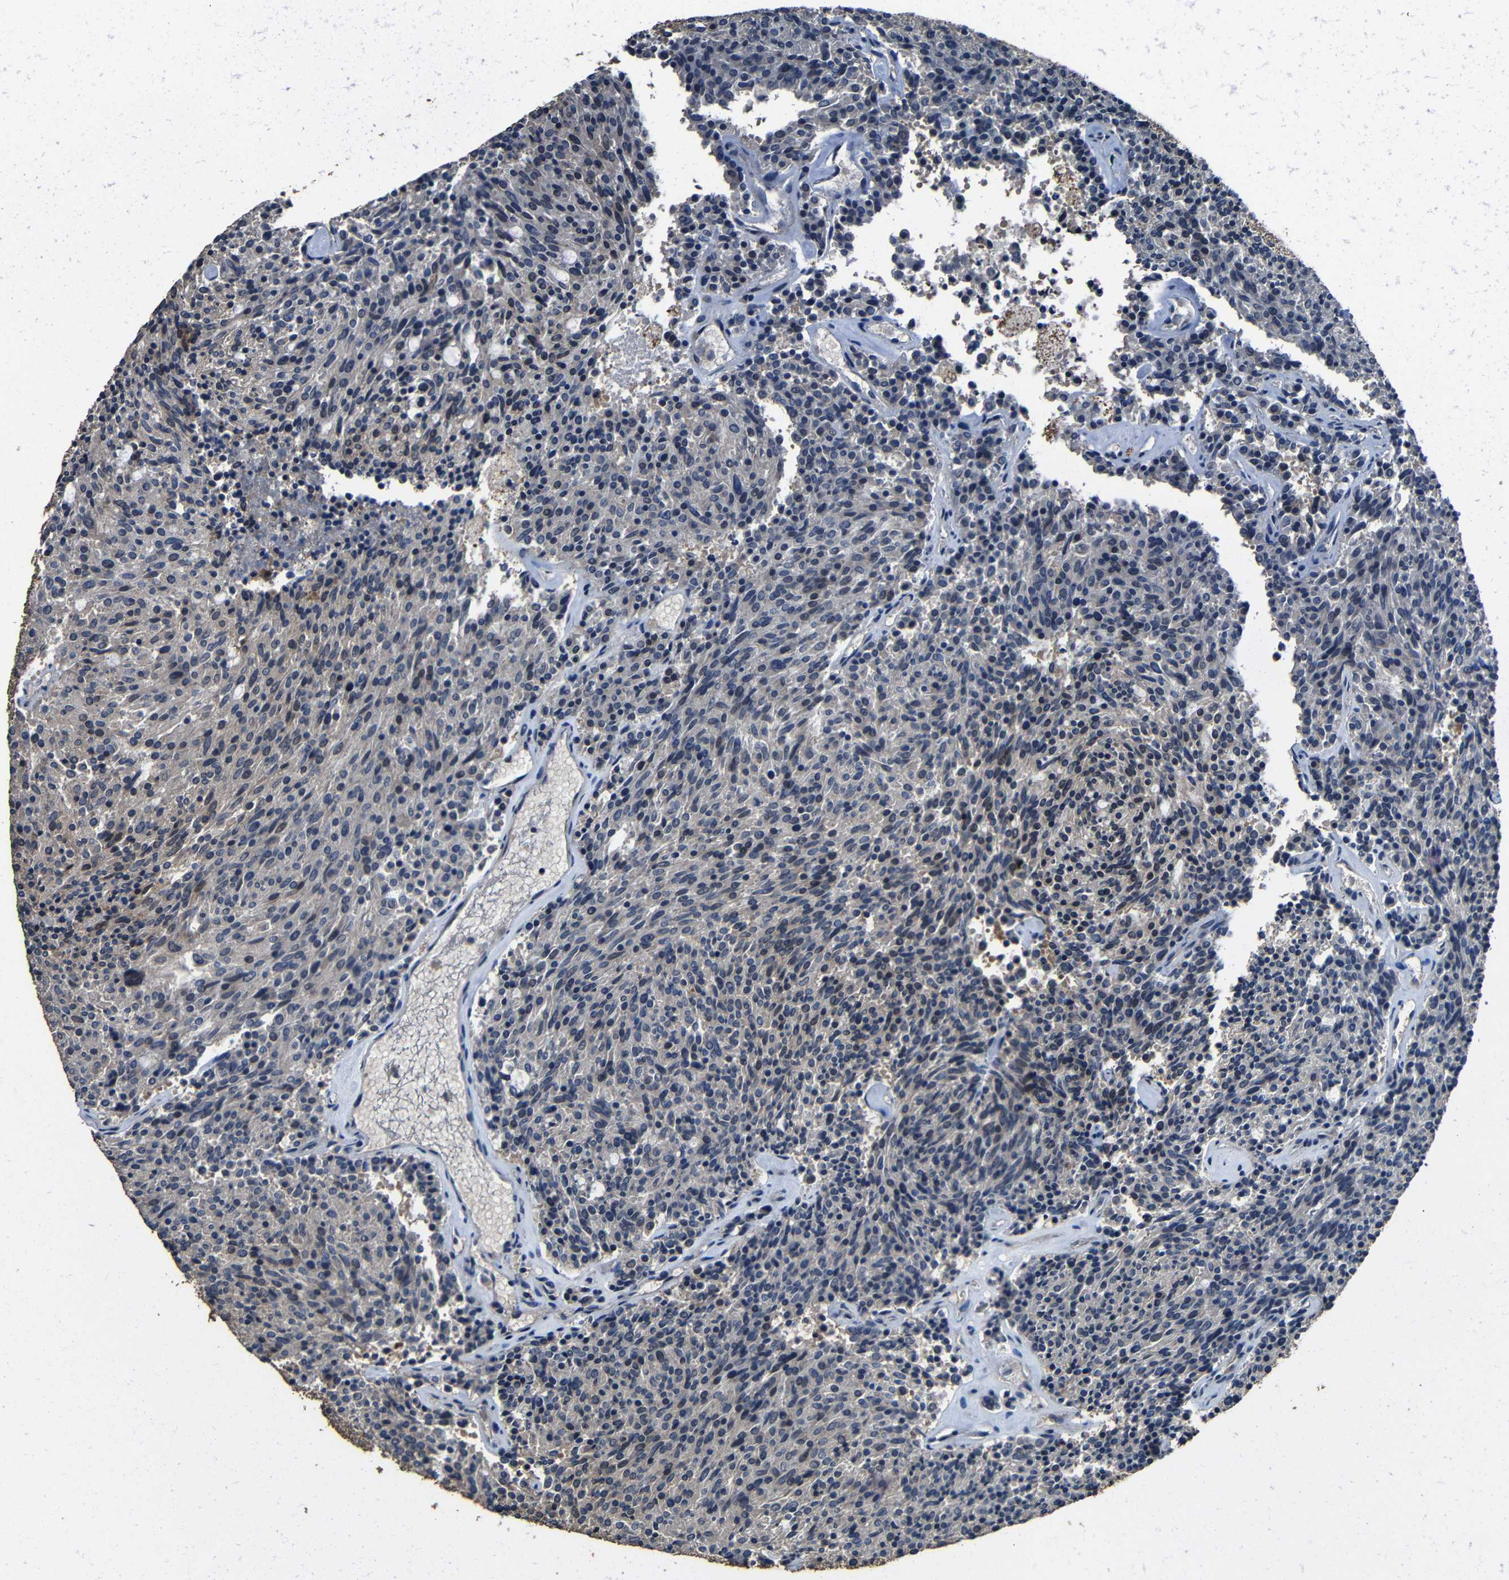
{"staining": {"intensity": "weak", "quantity": "<25%", "location": "cytoplasmic/membranous"}, "tissue": "carcinoid", "cell_type": "Tumor cells", "image_type": "cancer", "snomed": [{"axis": "morphology", "description": "Carcinoid, malignant, NOS"}, {"axis": "topography", "description": "Pancreas"}], "caption": "Immunohistochemistry histopathology image of malignant carcinoid stained for a protein (brown), which demonstrates no positivity in tumor cells.", "gene": "C6orf89", "patient": {"sex": "female", "age": 54}}